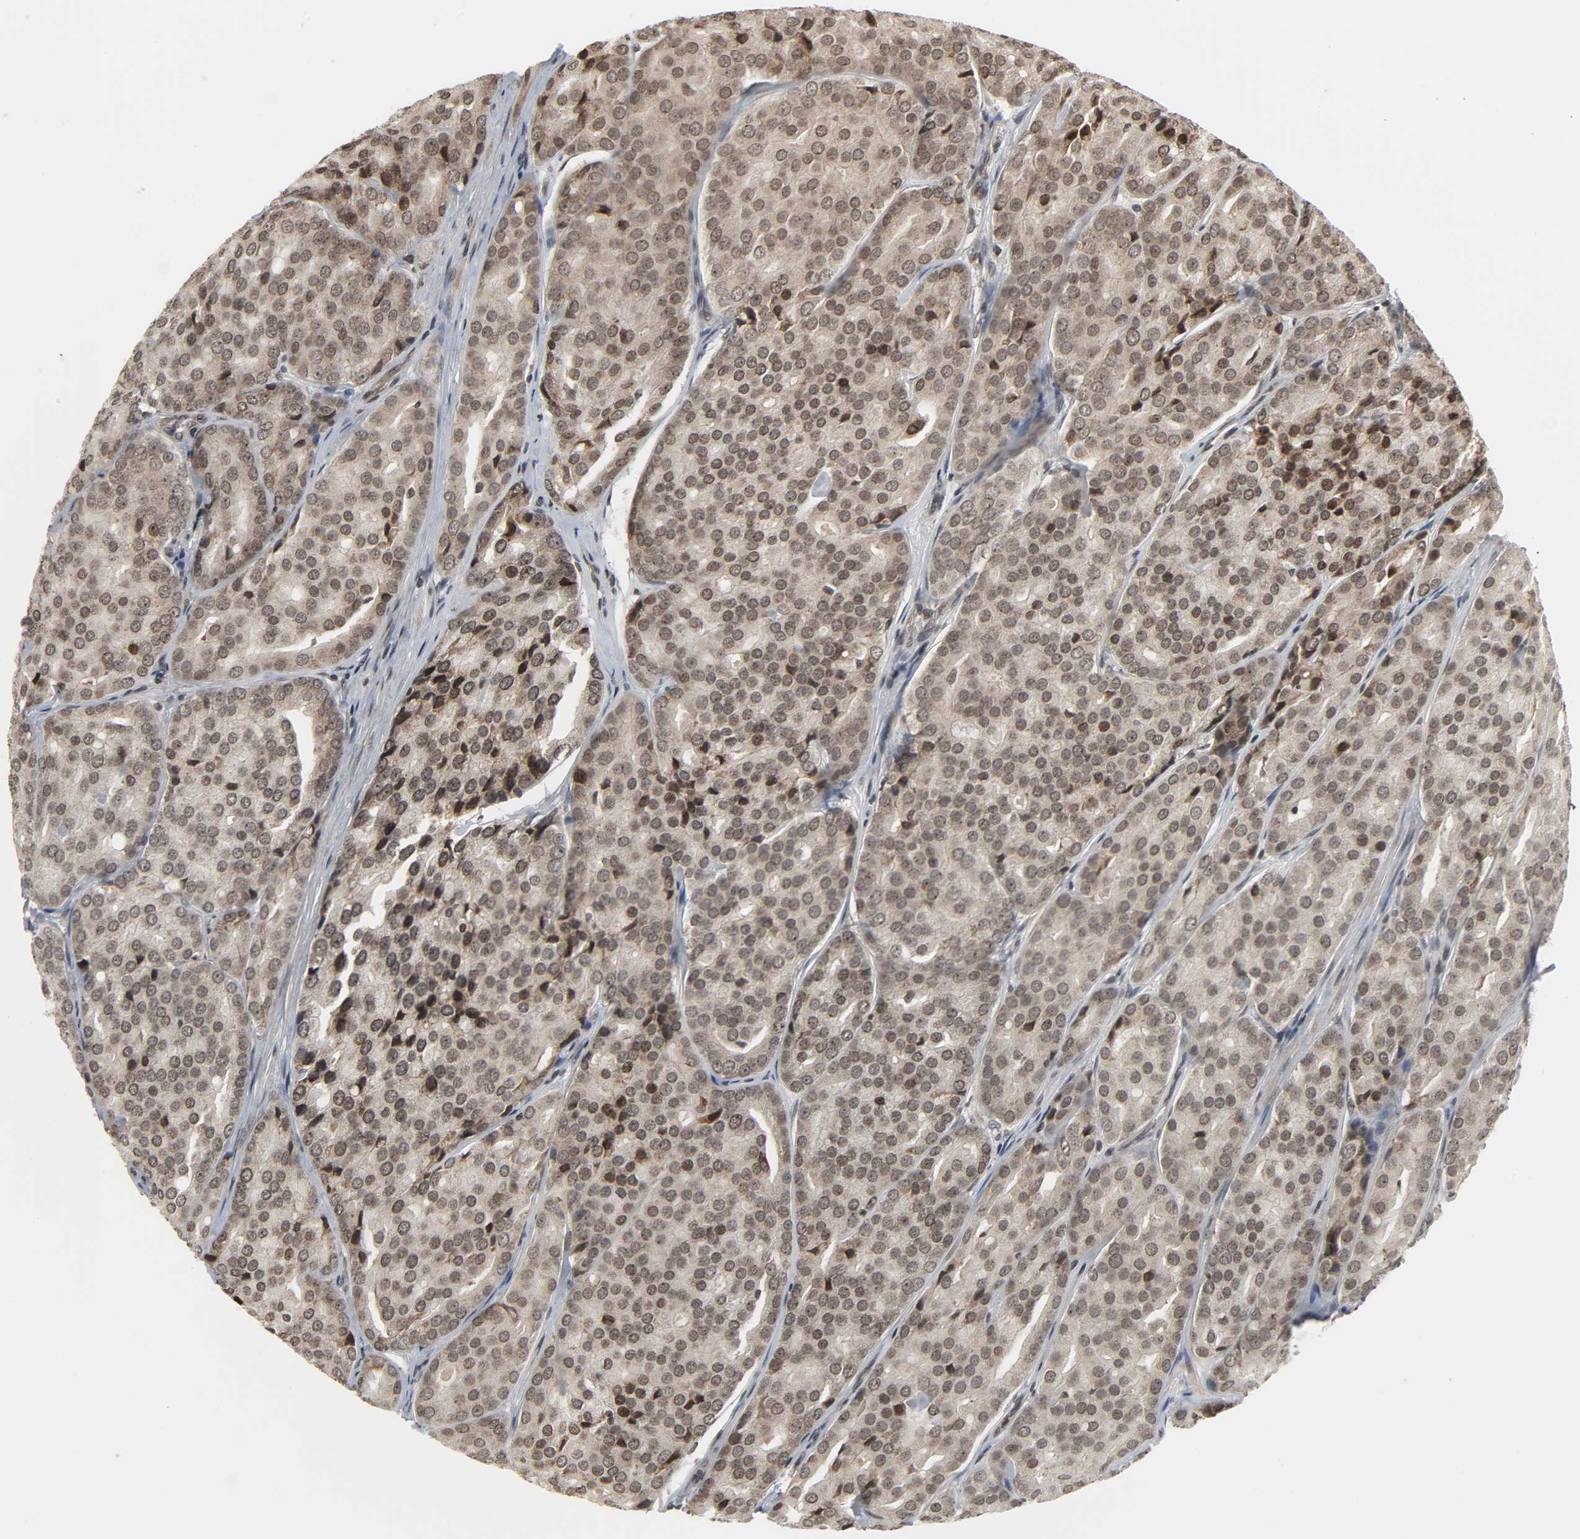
{"staining": {"intensity": "moderate", "quantity": ">75%", "location": "nuclear"}, "tissue": "prostate cancer", "cell_type": "Tumor cells", "image_type": "cancer", "snomed": [{"axis": "morphology", "description": "Adenocarcinoma, High grade"}, {"axis": "topography", "description": "Prostate"}], "caption": "A high-resolution image shows immunohistochemistry staining of prostate cancer, which displays moderate nuclear positivity in approximately >75% of tumor cells.", "gene": "XRCC1", "patient": {"sex": "male", "age": 64}}